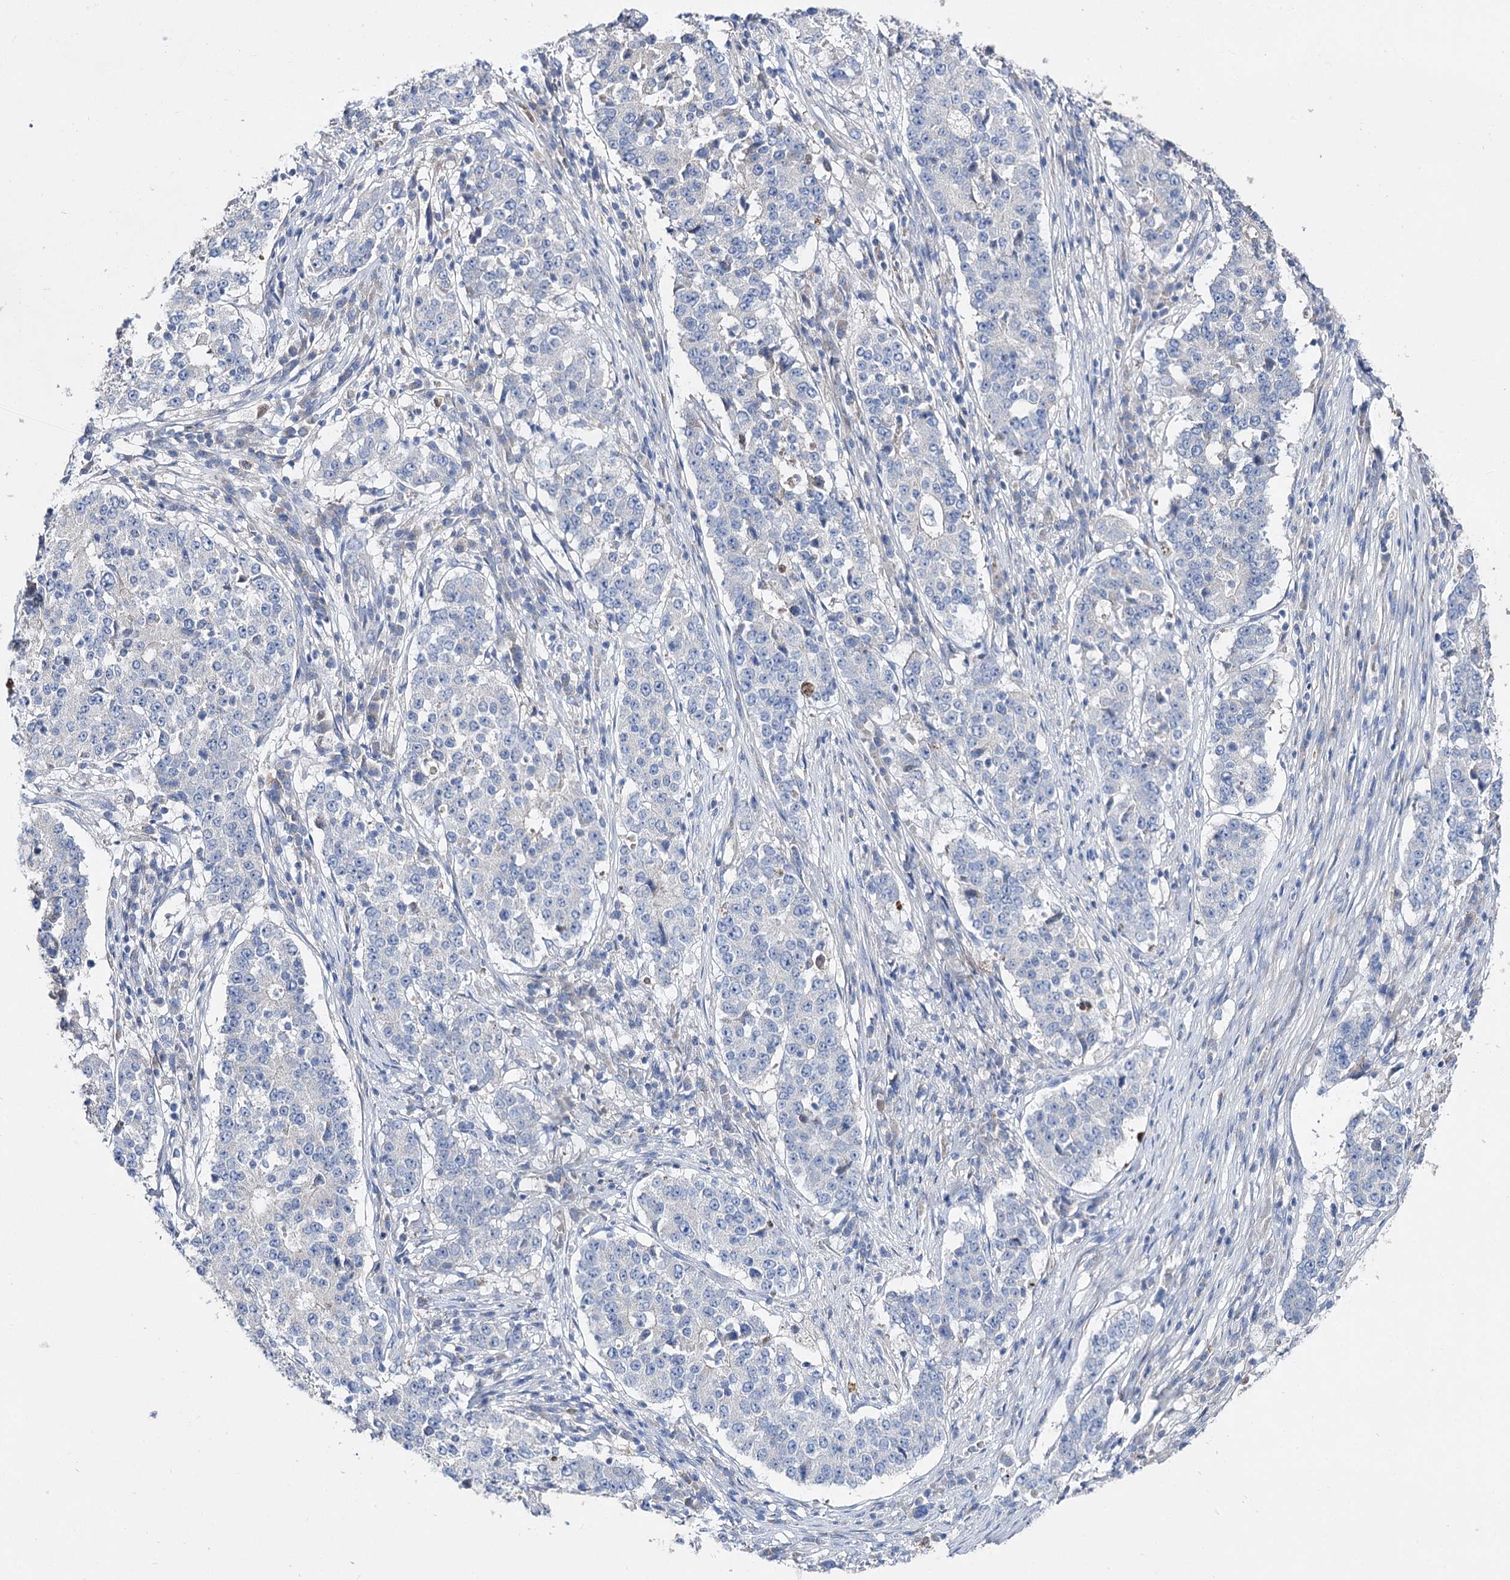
{"staining": {"intensity": "negative", "quantity": "none", "location": "none"}, "tissue": "stomach cancer", "cell_type": "Tumor cells", "image_type": "cancer", "snomed": [{"axis": "morphology", "description": "Adenocarcinoma, NOS"}, {"axis": "topography", "description": "Stomach"}], "caption": "Immunohistochemistry (IHC) photomicrograph of human adenocarcinoma (stomach) stained for a protein (brown), which shows no staining in tumor cells.", "gene": "NRAP", "patient": {"sex": "male", "age": 59}}